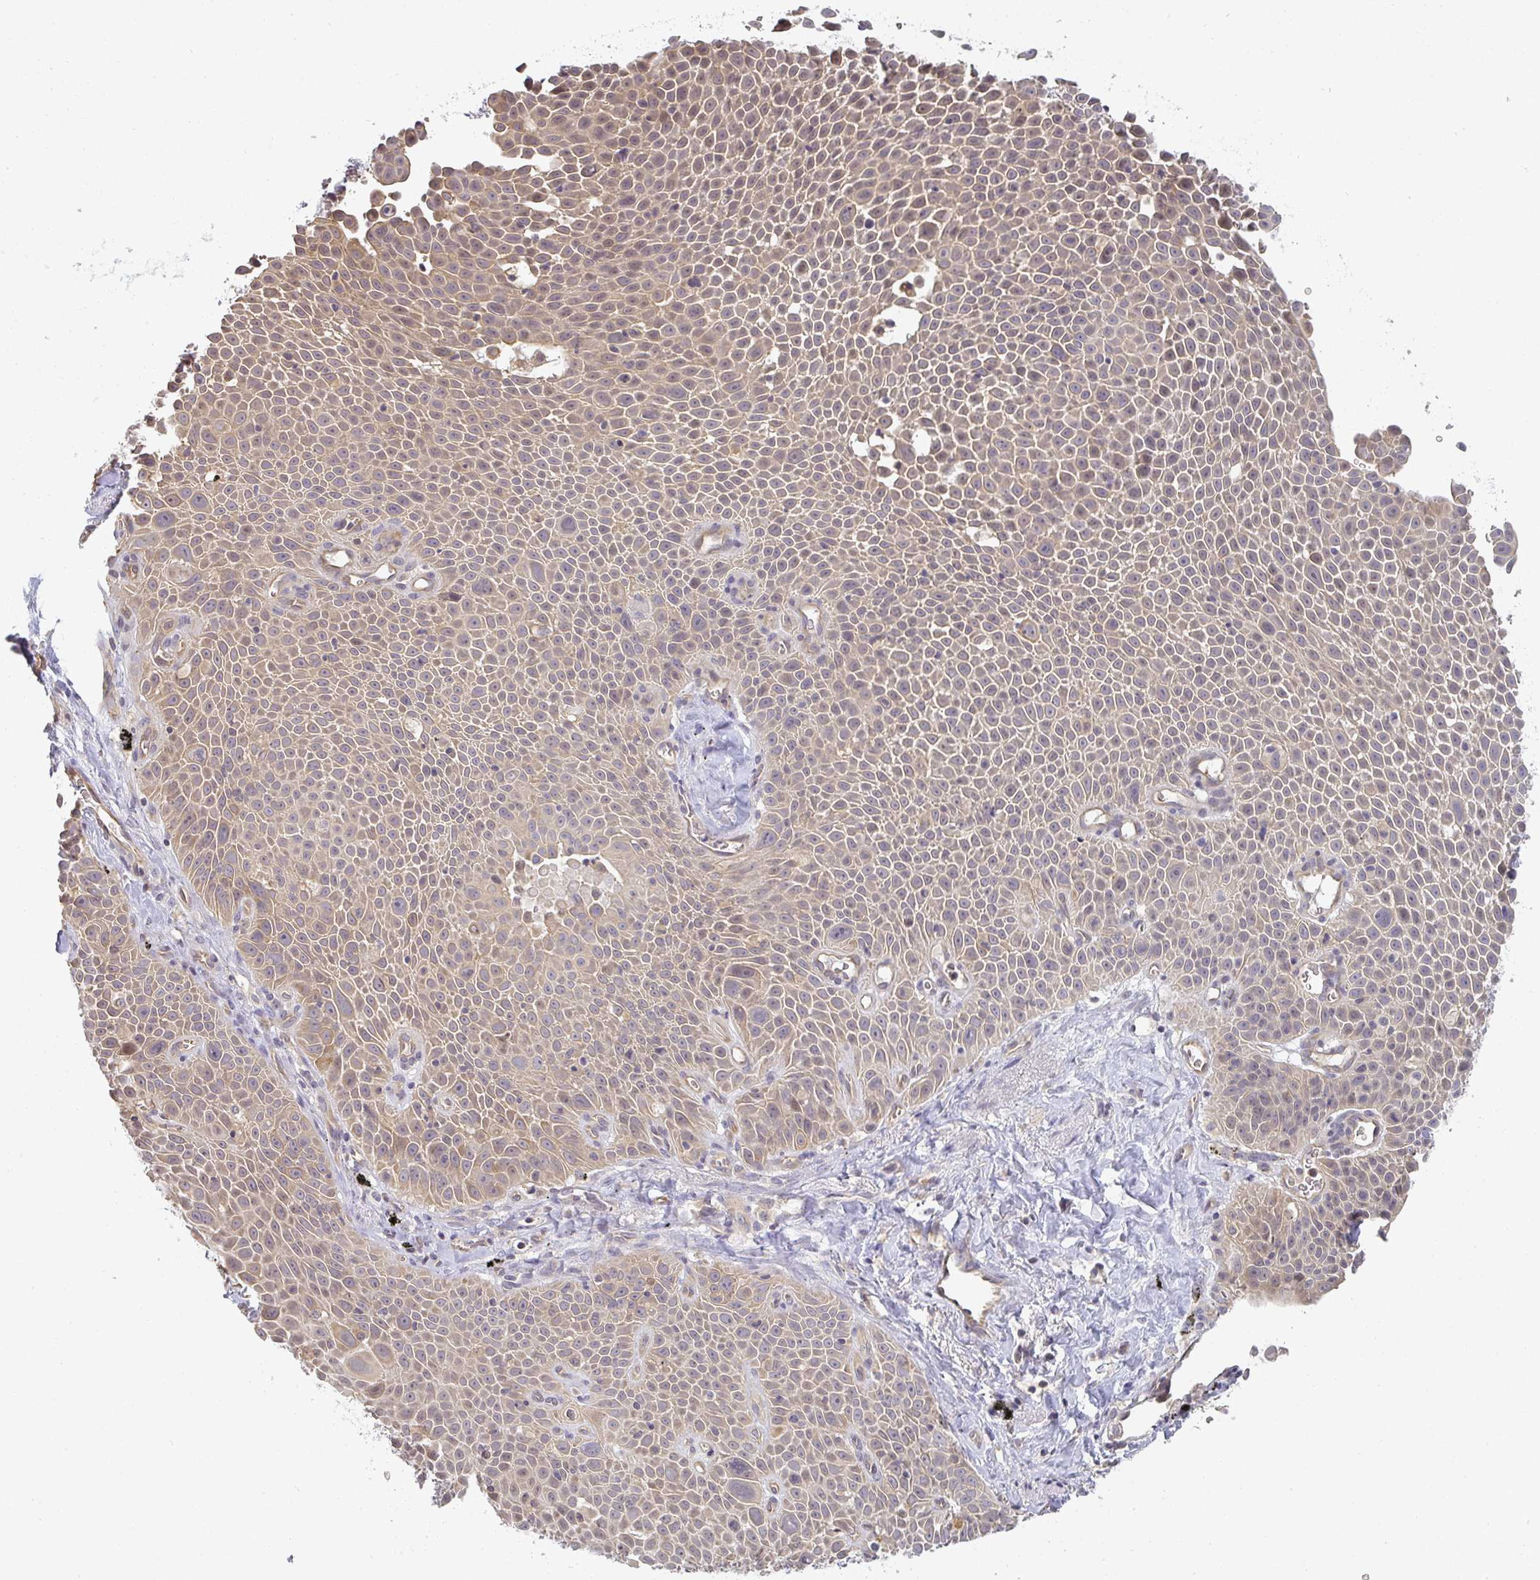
{"staining": {"intensity": "weak", "quantity": ">75%", "location": "cytoplasmic/membranous"}, "tissue": "lung cancer", "cell_type": "Tumor cells", "image_type": "cancer", "snomed": [{"axis": "morphology", "description": "Squamous cell carcinoma, NOS"}, {"axis": "morphology", "description": "Squamous cell carcinoma, metastatic, NOS"}, {"axis": "topography", "description": "Lymph node"}, {"axis": "topography", "description": "Lung"}], "caption": "A micrograph showing weak cytoplasmic/membranous positivity in approximately >75% of tumor cells in lung metastatic squamous cell carcinoma, as visualized by brown immunohistochemical staining.", "gene": "GSDMB", "patient": {"sex": "female", "age": 62}}